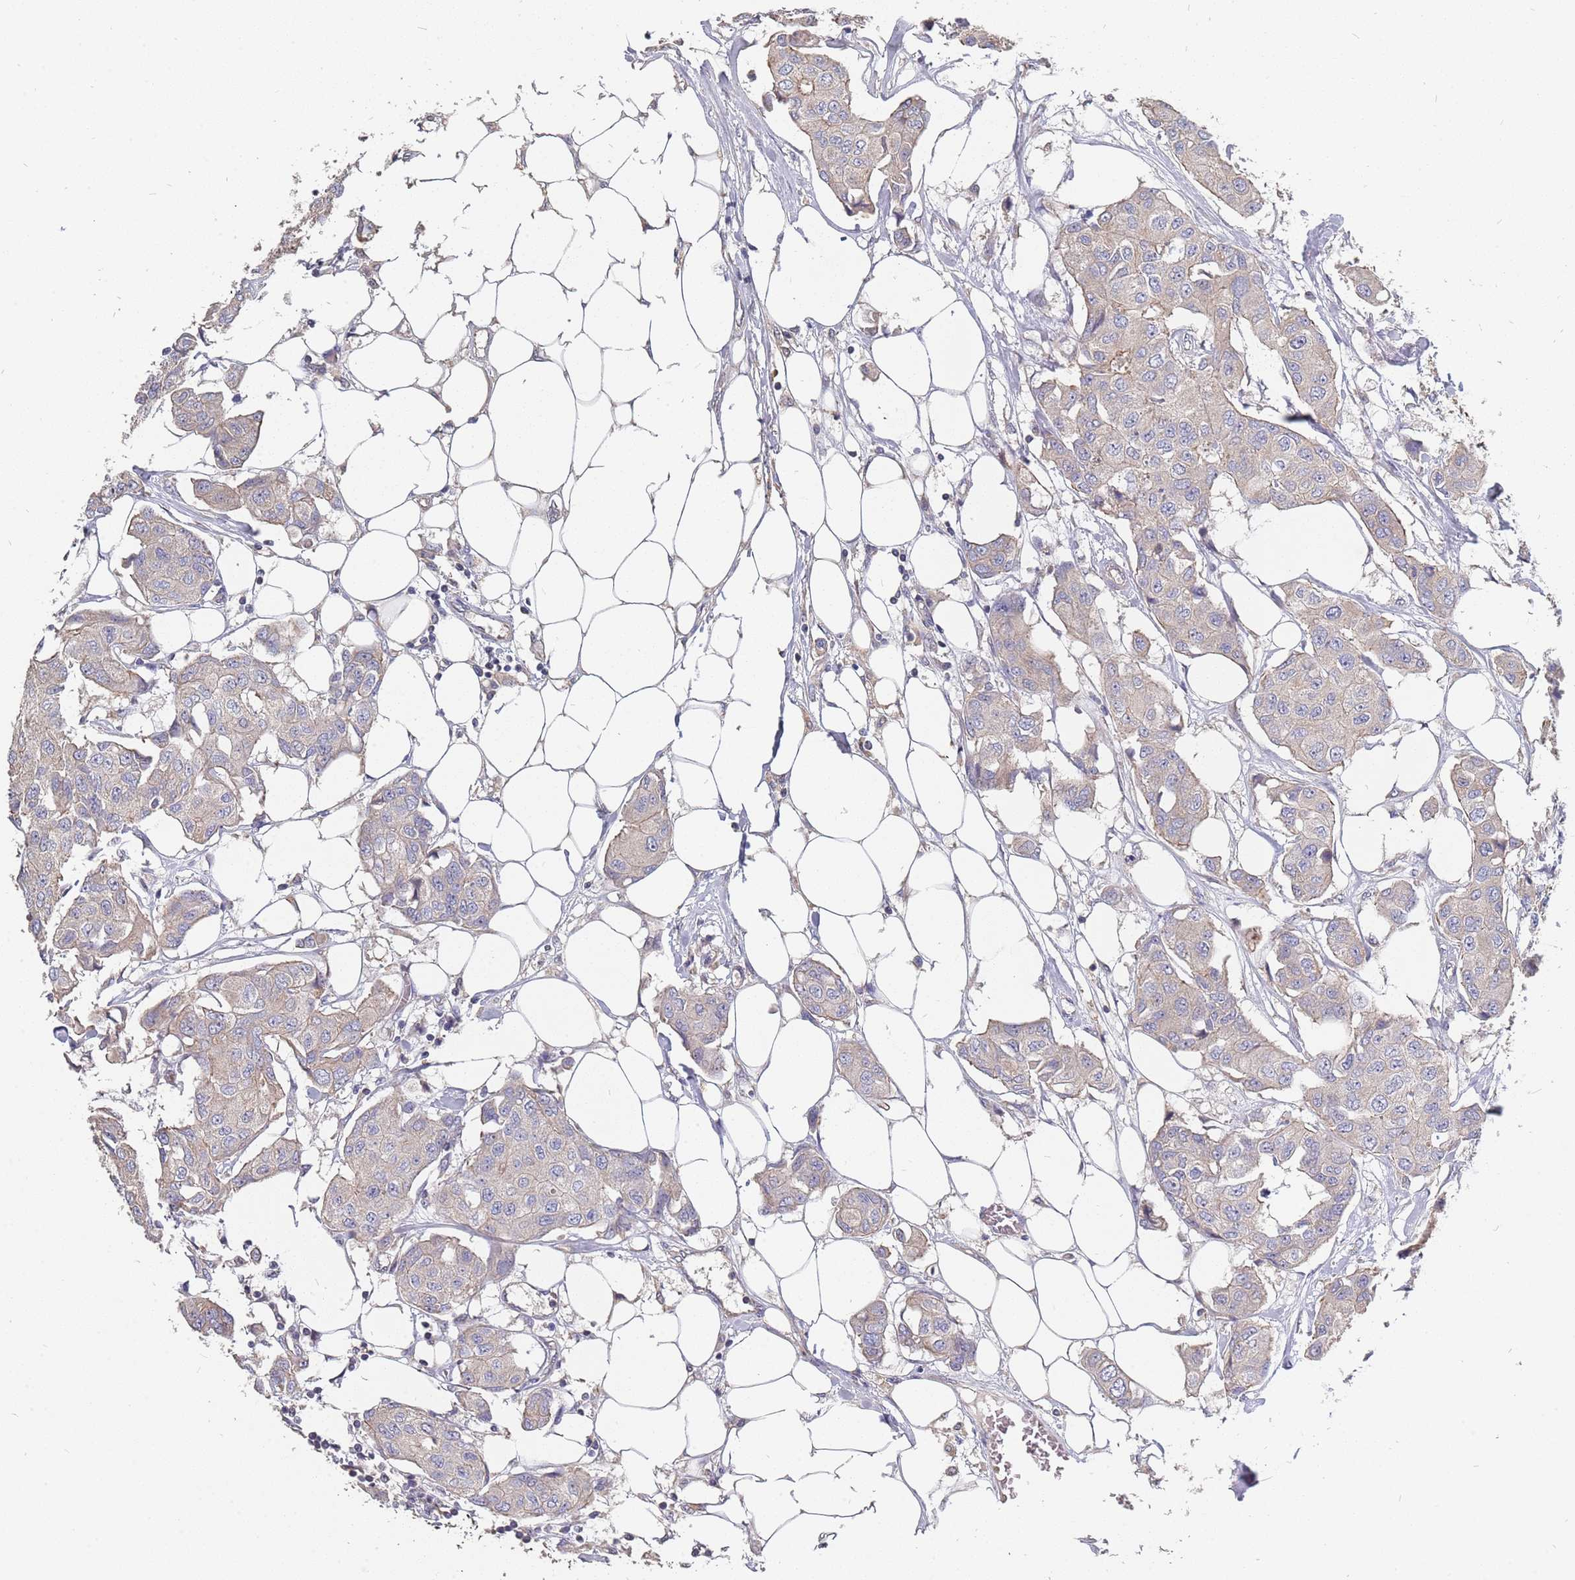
{"staining": {"intensity": "weak", "quantity": ">75%", "location": "cytoplasmic/membranous"}, "tissue": "breast cancer", "cell_type": "Tumor cells", "image_type": "cancer", "snomed": [{"axis": "morphology", "description": "Duct carcinoma"}, {"axis": "topography", "description": "Breast"}, {"axis": "topography", "description": "Lymph node"}], "caption": "Immunohistochemistry of human breast cancer (invasive ductal carcinoma) demonstrates low levels of weak cytoplasmic/membranous expression in approximately >75% of tumor cells.", "gene": "TCEANC2", "patient": {"sex": "female", "age": 80}}